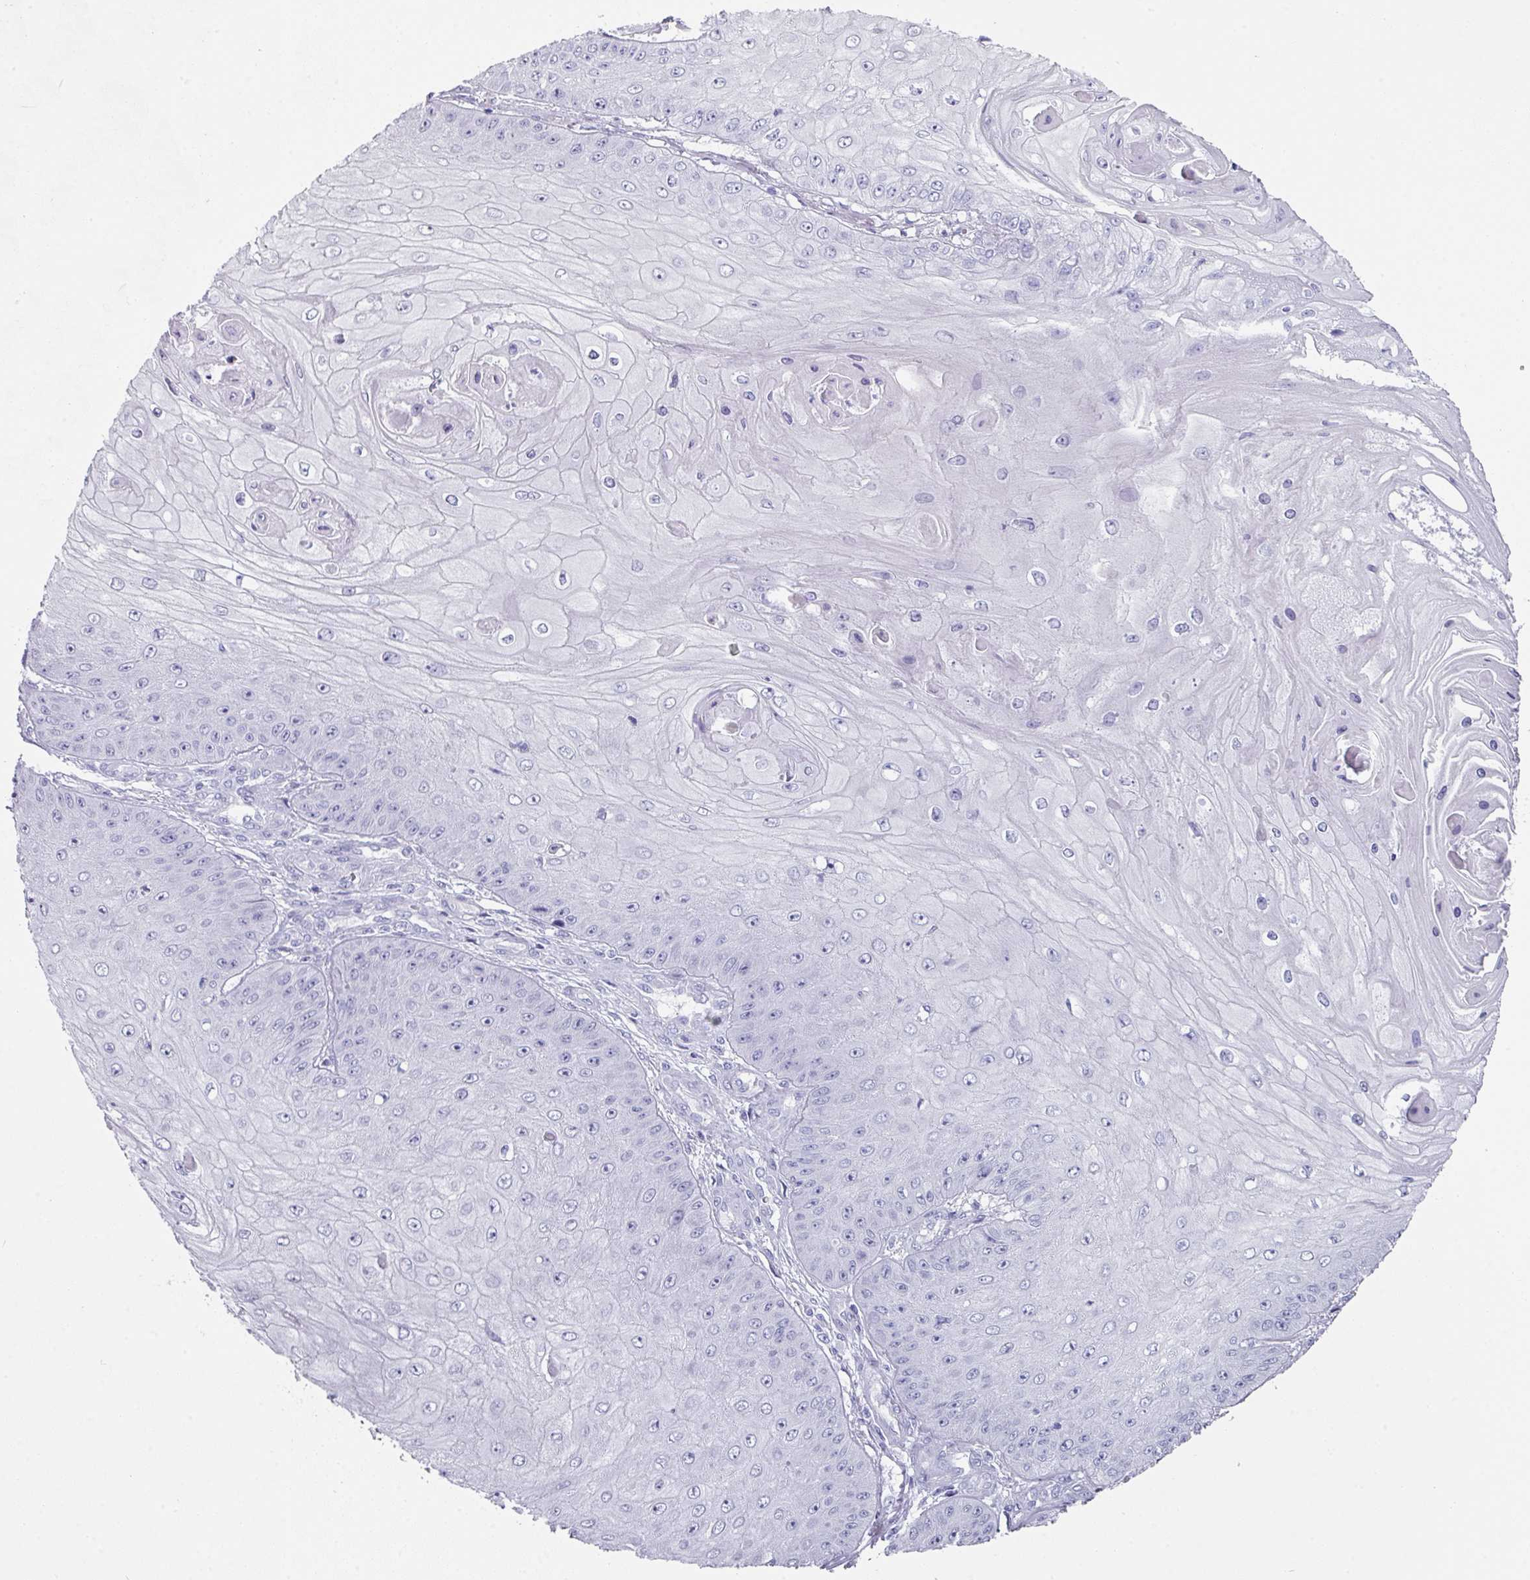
{"staining": {"intensity": "negative", "quantity": "none", "location": "none"}, "tissue": "skin cancer", "cell_type": "Tumor cells", "image_type": "cancer", "snomed": [{"axis": "morphology", "description": "Squamous cell carcinoma, NOS"}, {"axis": "topography", "description": "Skin"}], "caption": "IHC of skin cancer displays no expression in tumor cells. (DAB (3,3'-diaminobenzidine) immunohistochemistry (IHC) visualized using brightfield microscopy, high magnification).", "gene": "PEX10", "patient": {"sex": "male", "age": 70}}